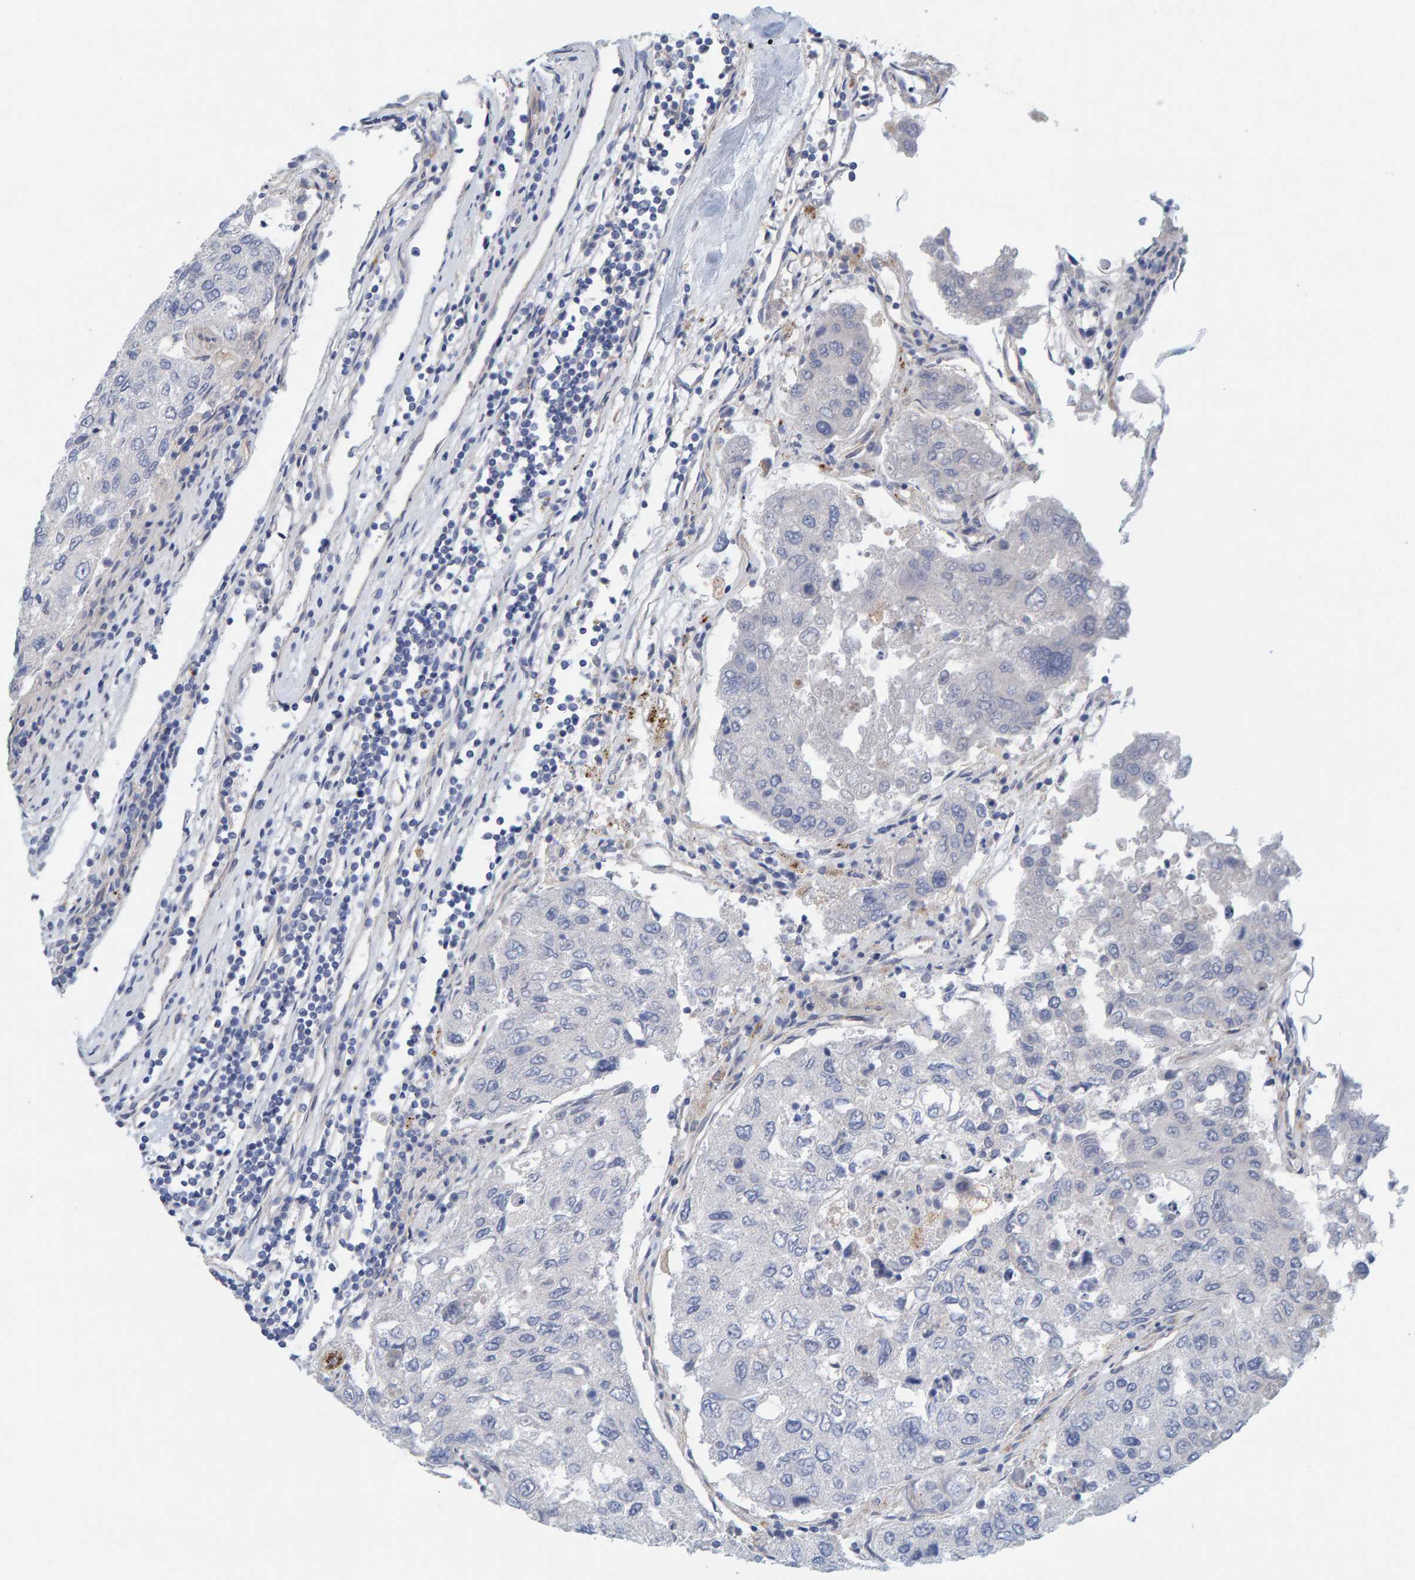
{"staining": {"intensity": "negative", "quantity": "none", "location": "none"}, "tissue": "urothelial cancer", "cell_type": "Tumor cells", "image_type": "cancer", "snomed": [{"axis": "morphology", "description": "Urothelial carcinoma, High grade"}, {"axis": "topography", "description": "Lymph node"}, {"axis": "topography", "description": "Urinary bladder"}], "caption": "IHC of urothelial cancer demonstrates no positivity in tumor cells.", "gene": "KRBA2", "patient": {"sex": "male", "age": 51}}